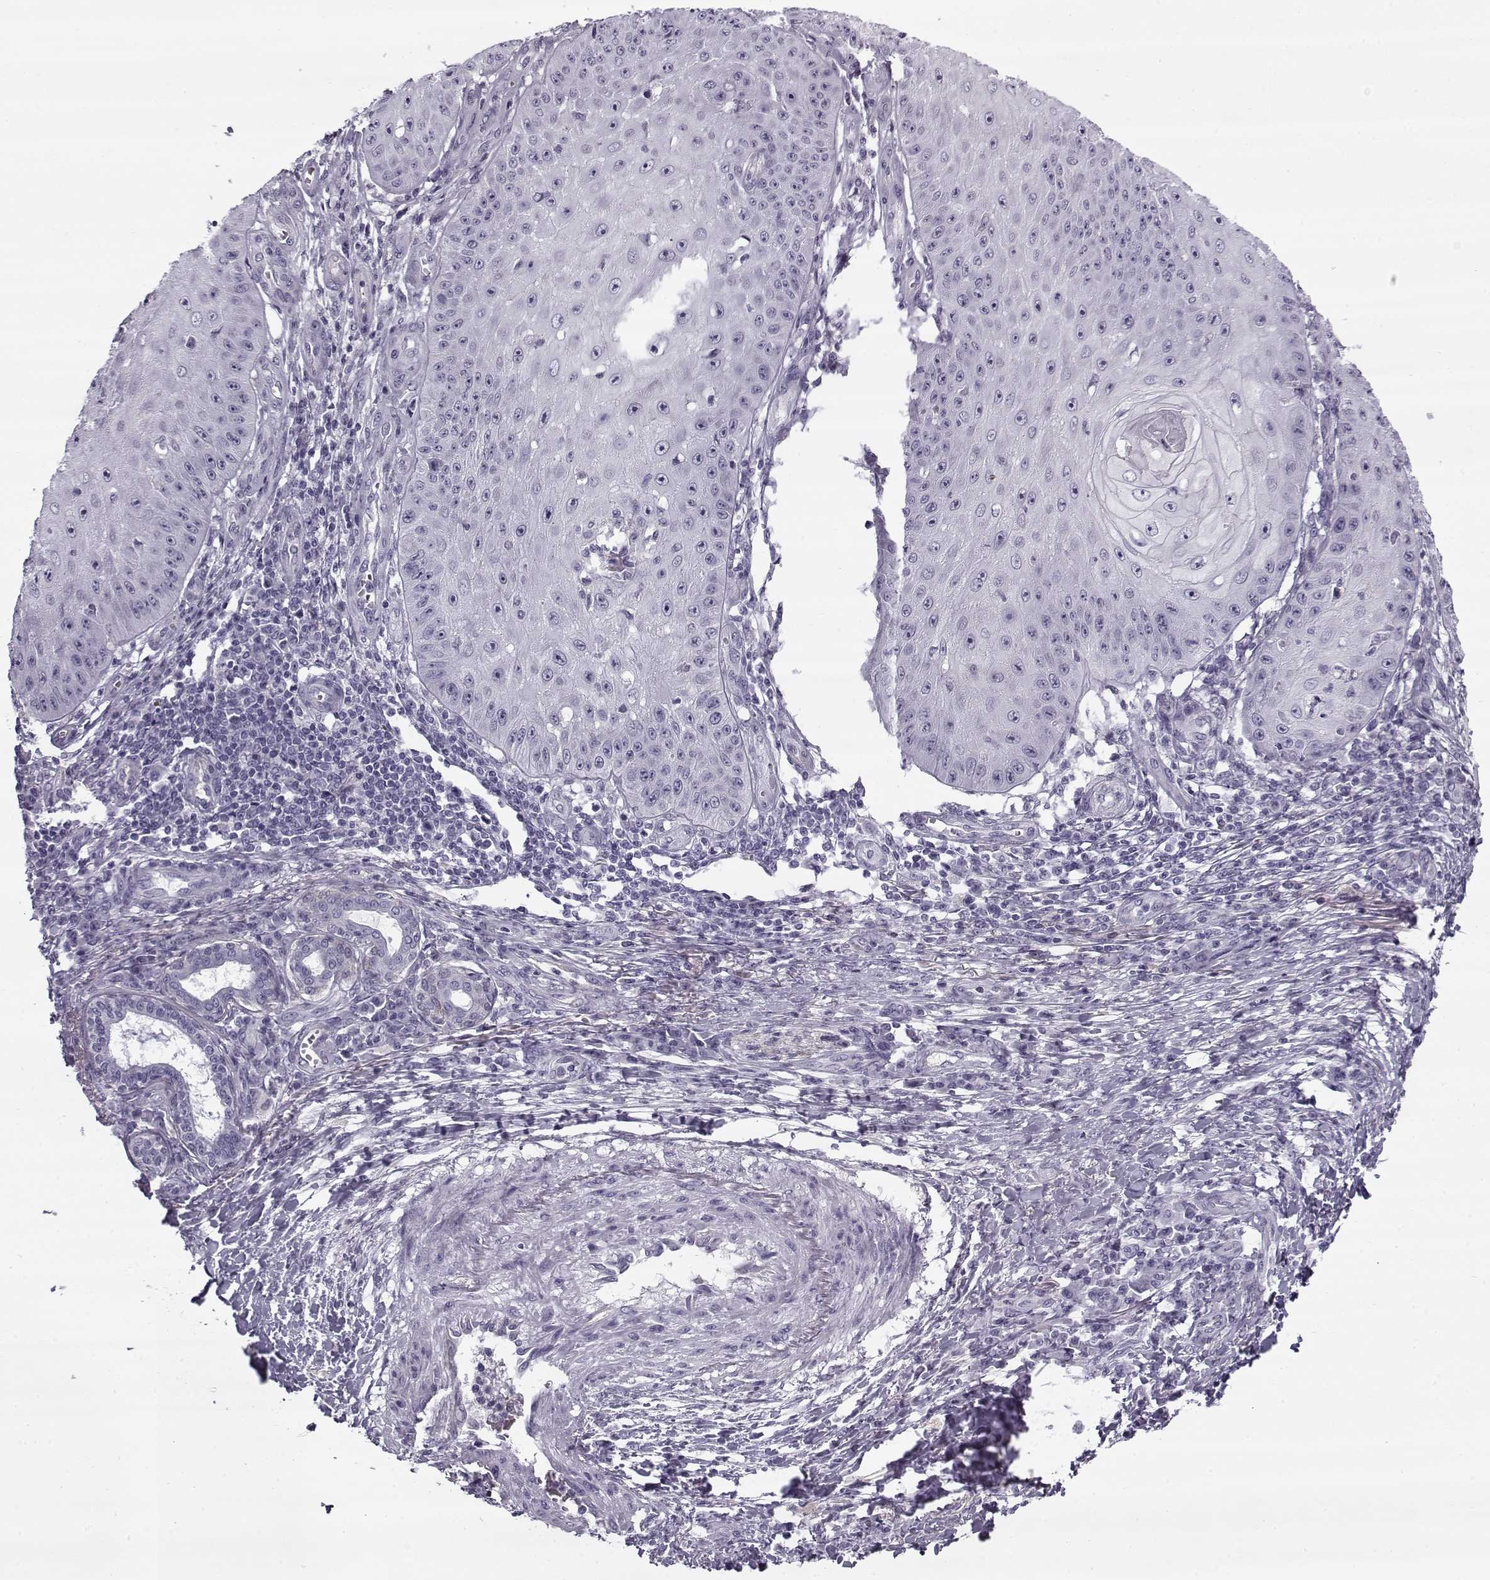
{"staining": {"intensity": "negative", "quantity": "none", "location": "none"}, "tissue": "skin cancer", "cell_type": "Tumor cells", "image_type": "cancer", "snomed": [{"axis": "morphology", "description": "Squamous cell carcinoma, NOS"}, {"axis": "topography", "description": "Skin"}], "caption": "Protein analysis of skin cancer shows no significant positivity in tumor cells.", "gene": "SNCA", "patient": {"sex": "male", "age": 70}}